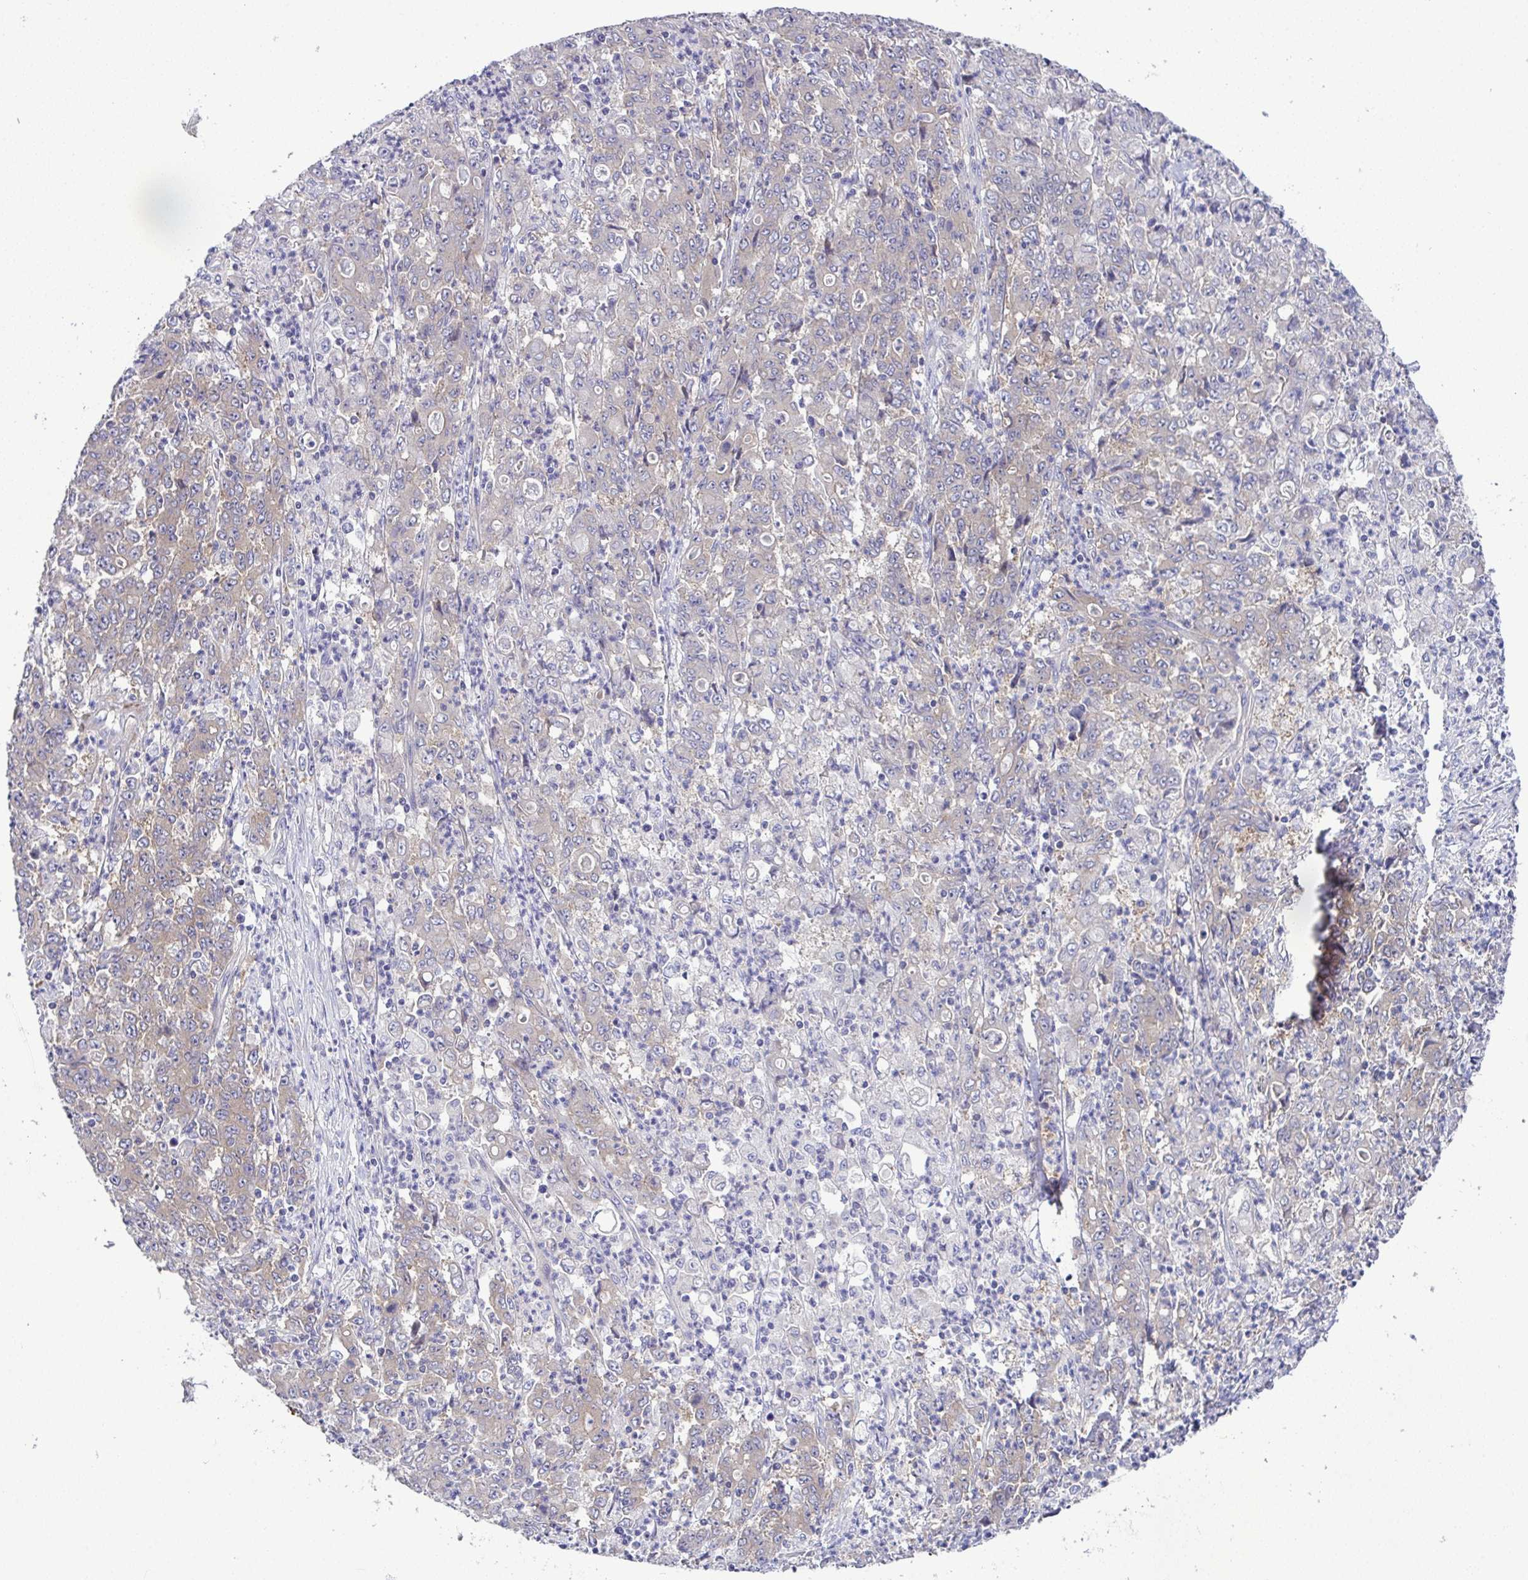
{"staining": {"intensity": "weak", "quantity": "25%-75%", "location": "cytoplasmic/membranous"}, "tissue": "stomach cancer", "cell_type": "Tumor cells", "image_type": "cancer", "snomed": [{"axis": "morphology", "description": "Adenocarcinoma, NOS"}, {"axis": "topography", "description": "Stomach, lower"}], "caption": "The immunohistochemical stain highlights weak cytoplasmic/membranous positivity in tumor cells of stomach cancer tissue.", "gene": "CFAP97D1", "patient": {"sex": "female", "age": 71}}